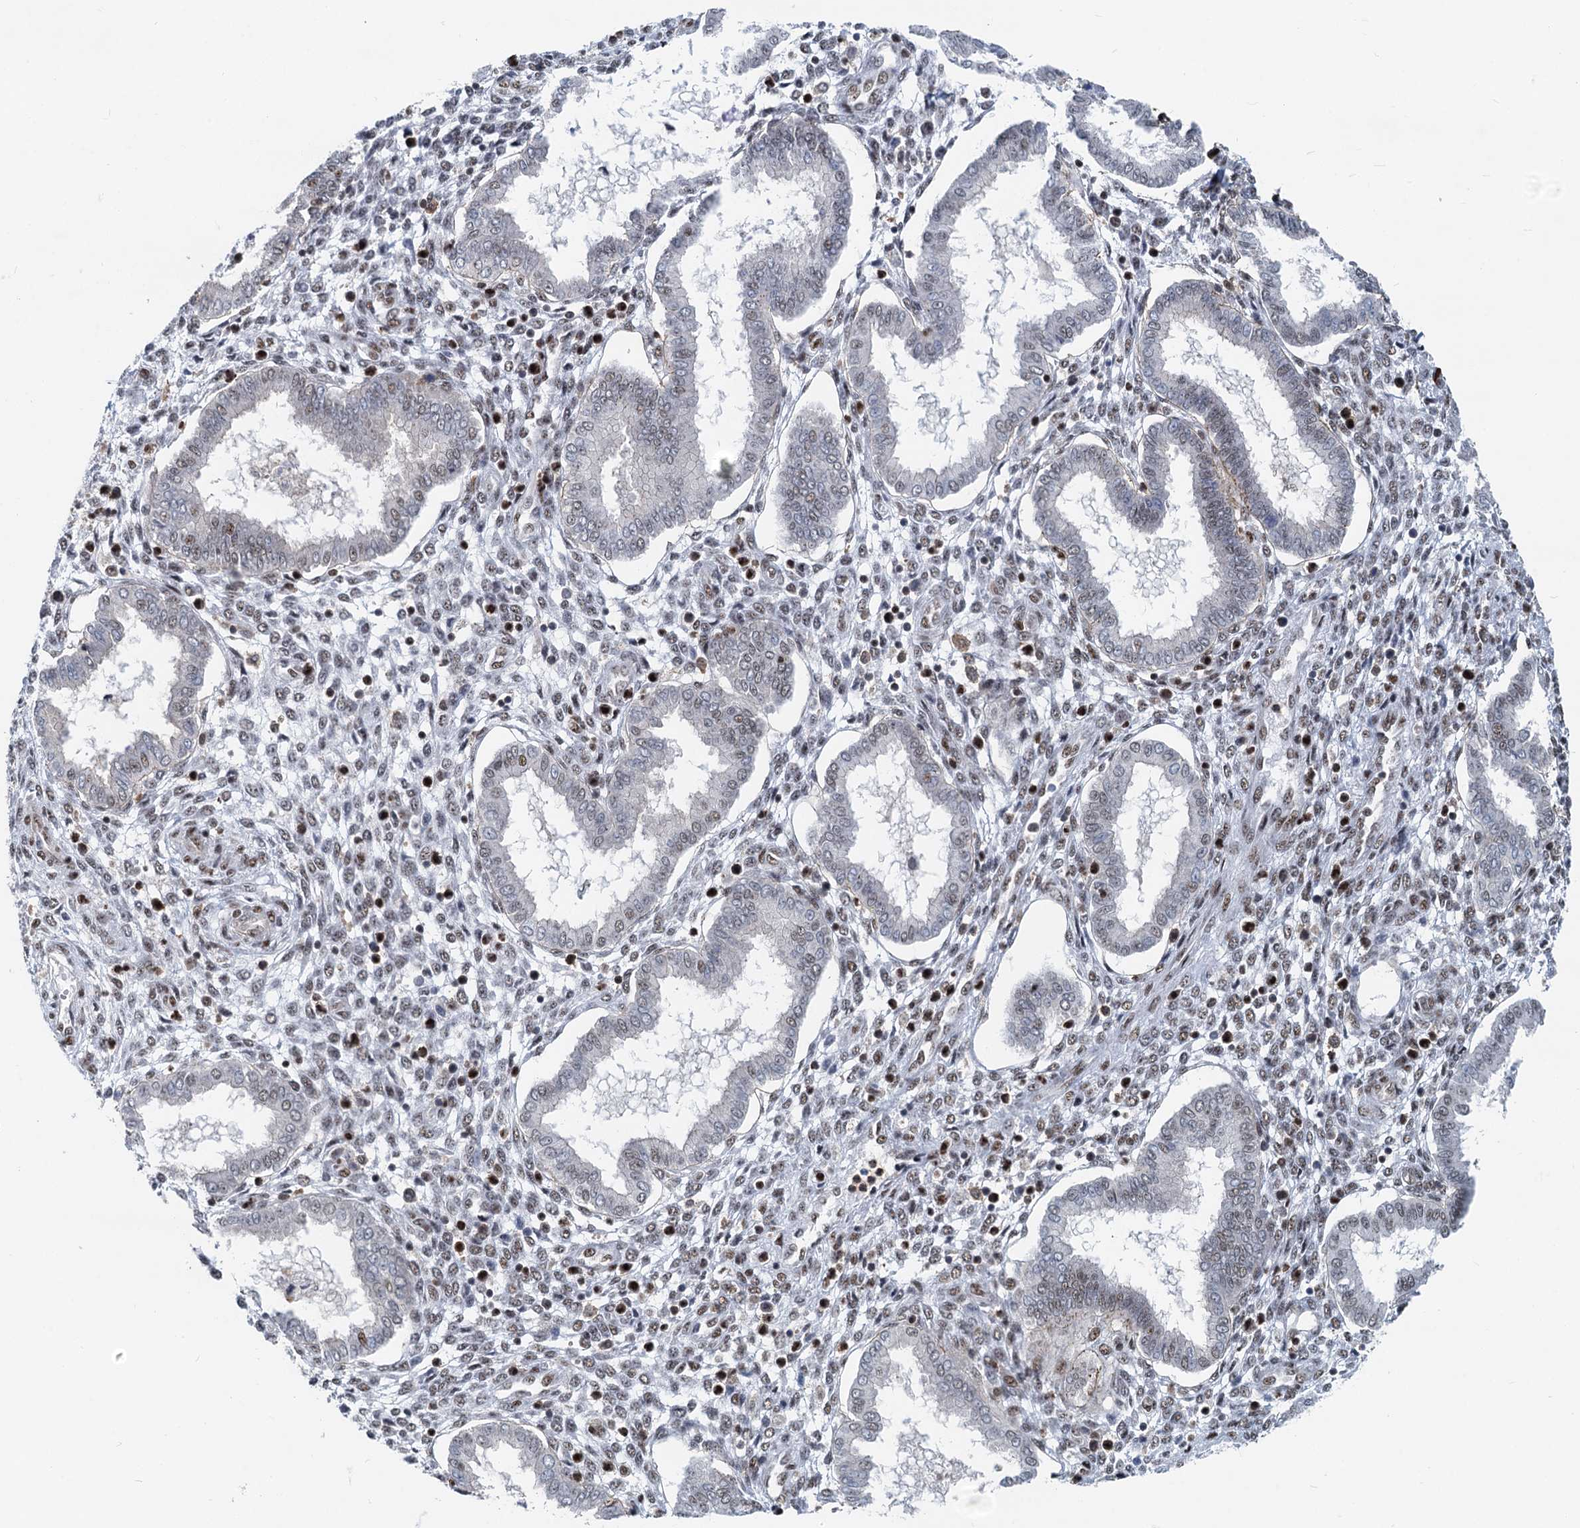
{"staining": {"intensity": "moderate", "quantity": "25%-75%", "location": "nuclear"}, "tissue": "endometrium", "cell_type": "Cells in endometrial stroma", "image_type": "normal", "snomed": [{"axis": "morphology", "description": "Normal tissue, NOS"}, {"axis": "topography", "description": "Endometrium"}], "caption": "Benign endometrium shows moderate nuclear staining in approximately 25%-75% of cells in endometrial stroma (DAB (3,3'-diaminobenzidine) IHC, brown staining for protein, blue staining for nuclei)..", "gene": "RBM26", "patient": {"sex": "female", "age": 24}}